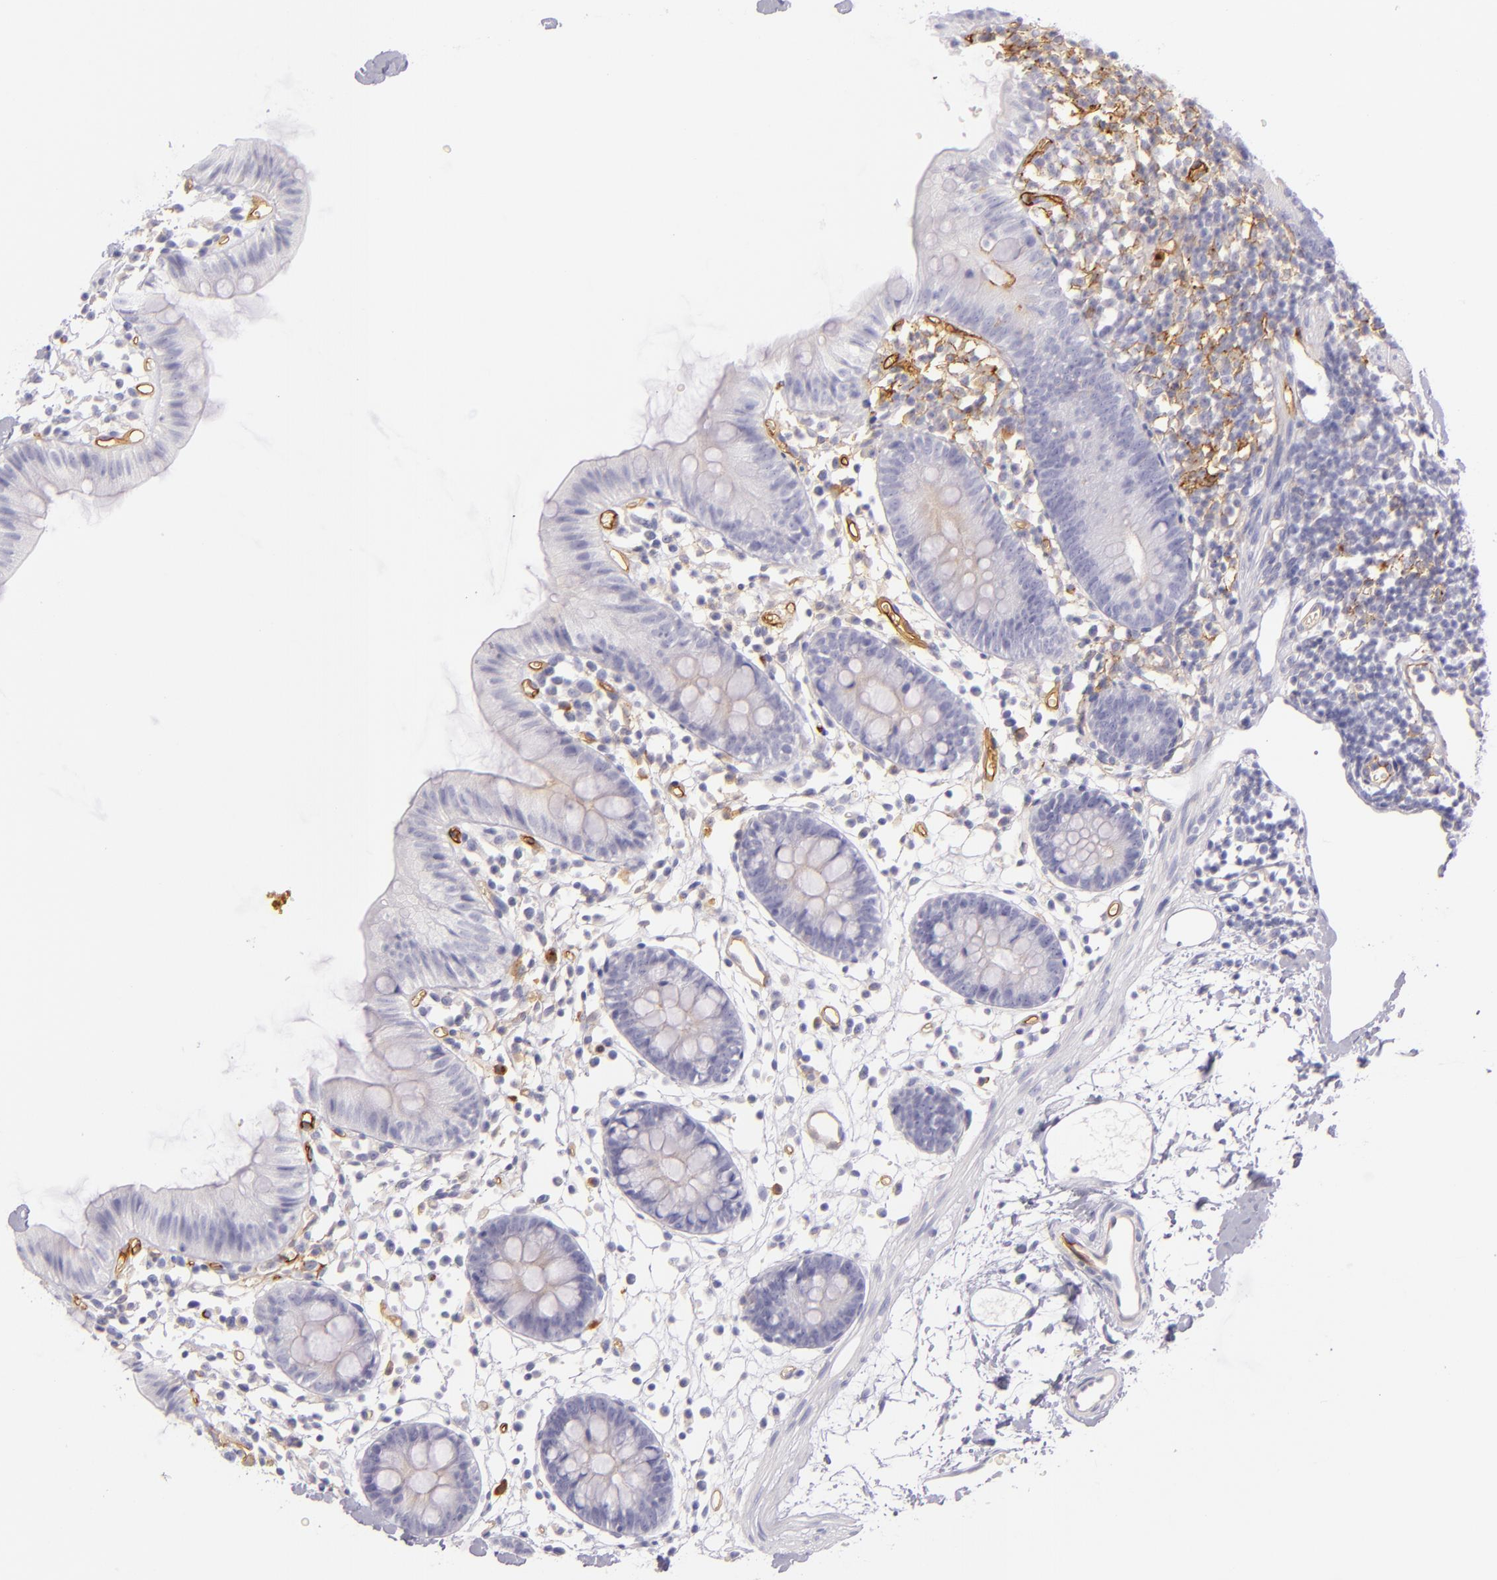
{"staining": {"intensity": "moderate", "quantity": "25%-75%", "location": "cytoplasmic/membranous"}, "tissue": "colon", "cell_type": "Endothelial cells", "image_type": "normal", "snomed": [{"axis": "morphology", "description": "Normal tissue, NOS"}, {"axis": "topography", "description": "Colon"}], "caption": "Brown immunohistochemical staining in unremarkable human colon displays moderate cytoplasmic/membranous expression in about 25%-75% of endothelial cells.", "gene": "ICAM1", "patient": {"sex": "male", "age": 14}}